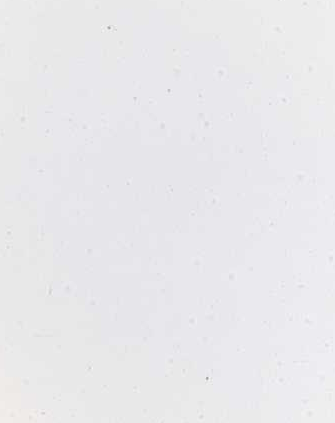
{"staining": {"intensity": "strong", "quantity": ">75%", "location": "nuclear"}, "tissue": "ovarian cancer", "cell_type": "Tumor cells", "image_type": "cancer", "snomed": [{"axis": "morphology", "description": "Cystadenocarcinoma, serous, NOS"}, {"axis": "topography", "description": "Ovary"}], "caption": "Immunohistochemical staining of human ovarian cancer (serous cystadenocarcinoma) shows high levels of strong nuclear protein staining in about >75% of tumor cells.", "gene": "TP53", "patient": {"sex": "female", "age": 54}}